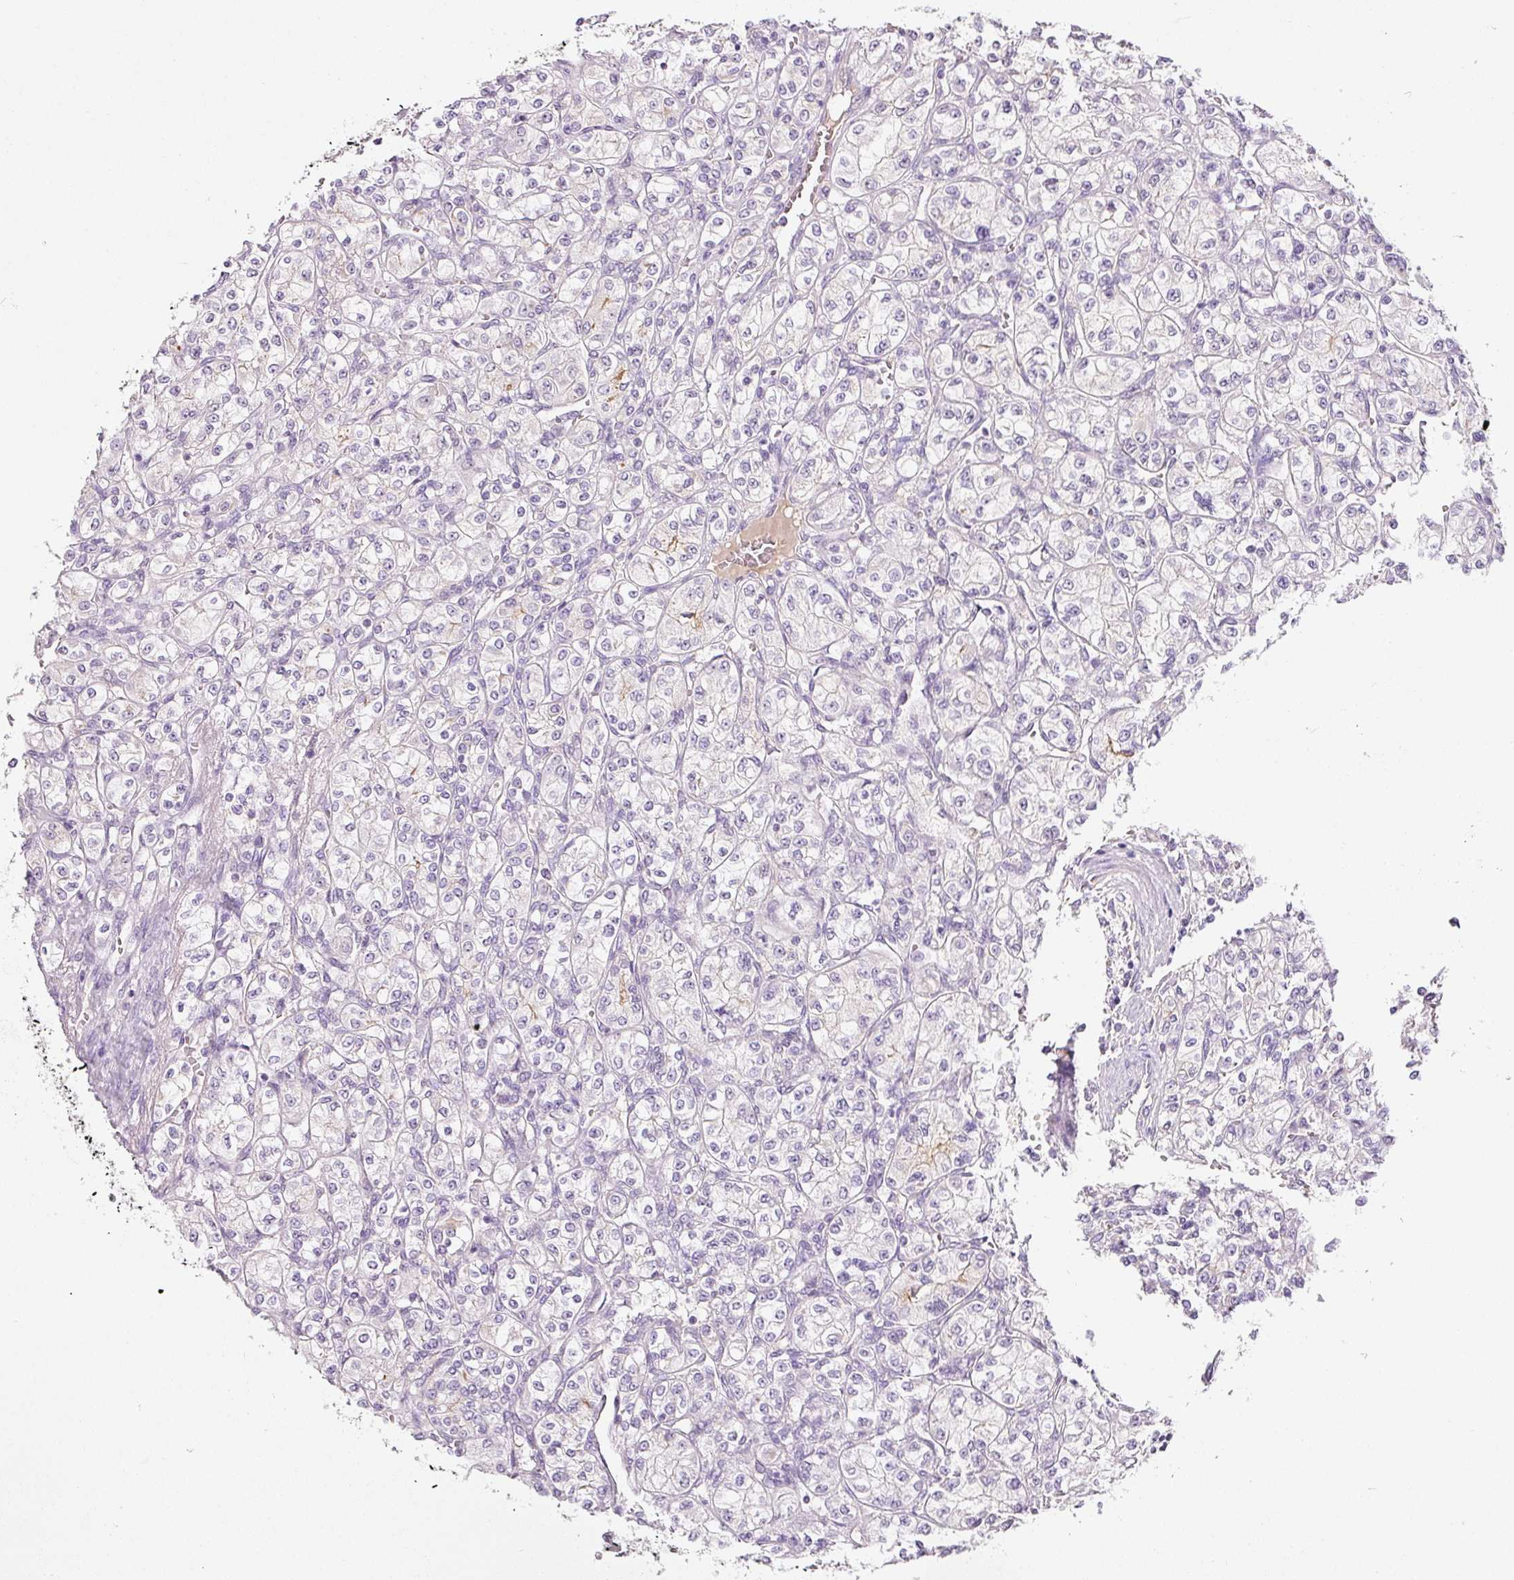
{"staining": {"intensity": "negative", "quantity": "none", "location": "none"}, "tissue": "renal cancer", "cell_type": "Tumor cells", "image_type": "cancer", "snomed": [{"axis": "morphology", "description": "Adenocarcinoma, NOS"}, {"axis": "topography", "description": "Kidney"}], "caption": "This is an IHC micrograph of renal cancer. There is no positivity in tumor cells.", "gene": "TMEM37", "patient": {"sex": "male", "age": 77}}